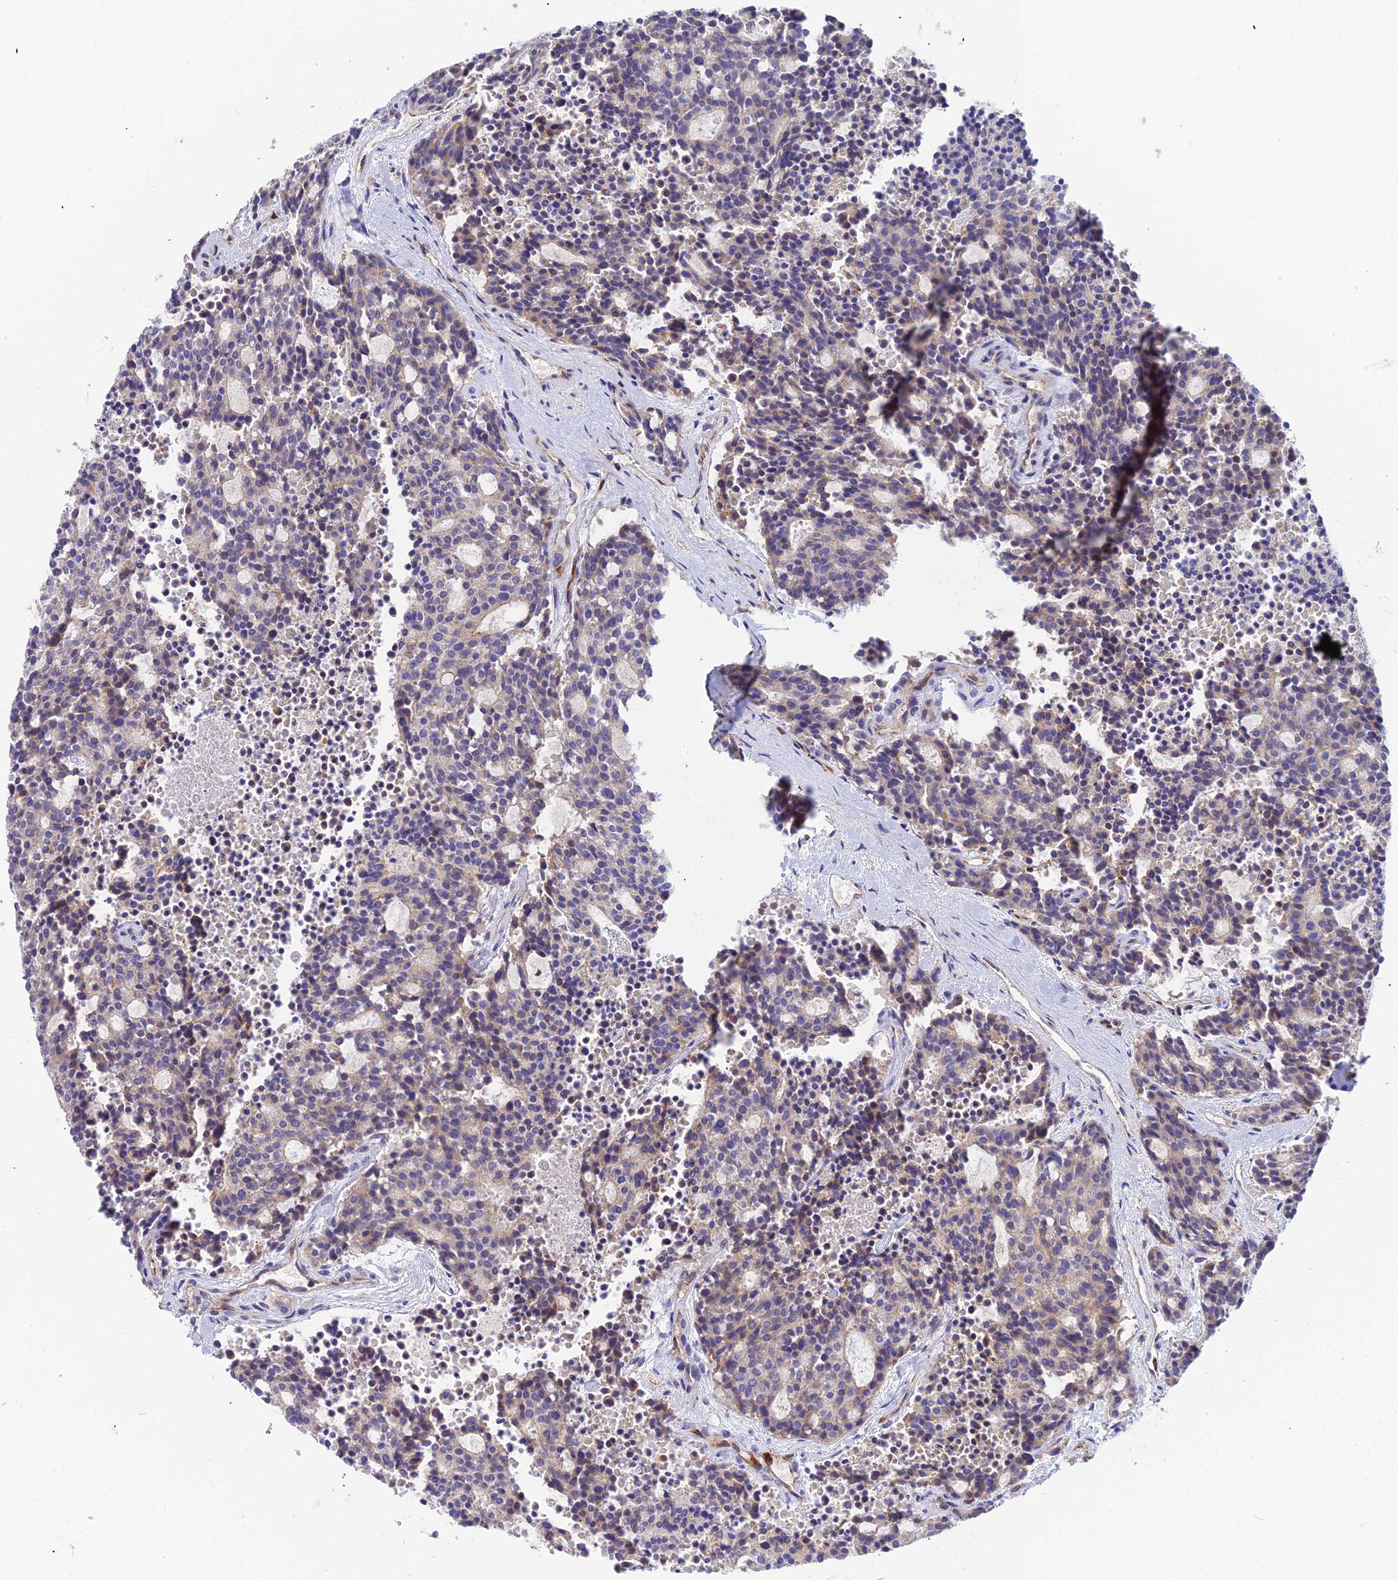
{"staining": {"intensity": "negative", "quantity": "none", "location": "none"}, "tissue": "carcinoid", "cell_type": "Tumor cells", "image_type": "cancer", "snomed": [{"axis": "morphology", "description": "Carcinoid, malignant, NOS"}, {"axis": "topography", "description": "Pancreas"}], "caption": "Tumor cells are negative for protein expression in human carcinoid.", "gene": "ASPHD1", "patient": {"sex": "female", "age": 54}}